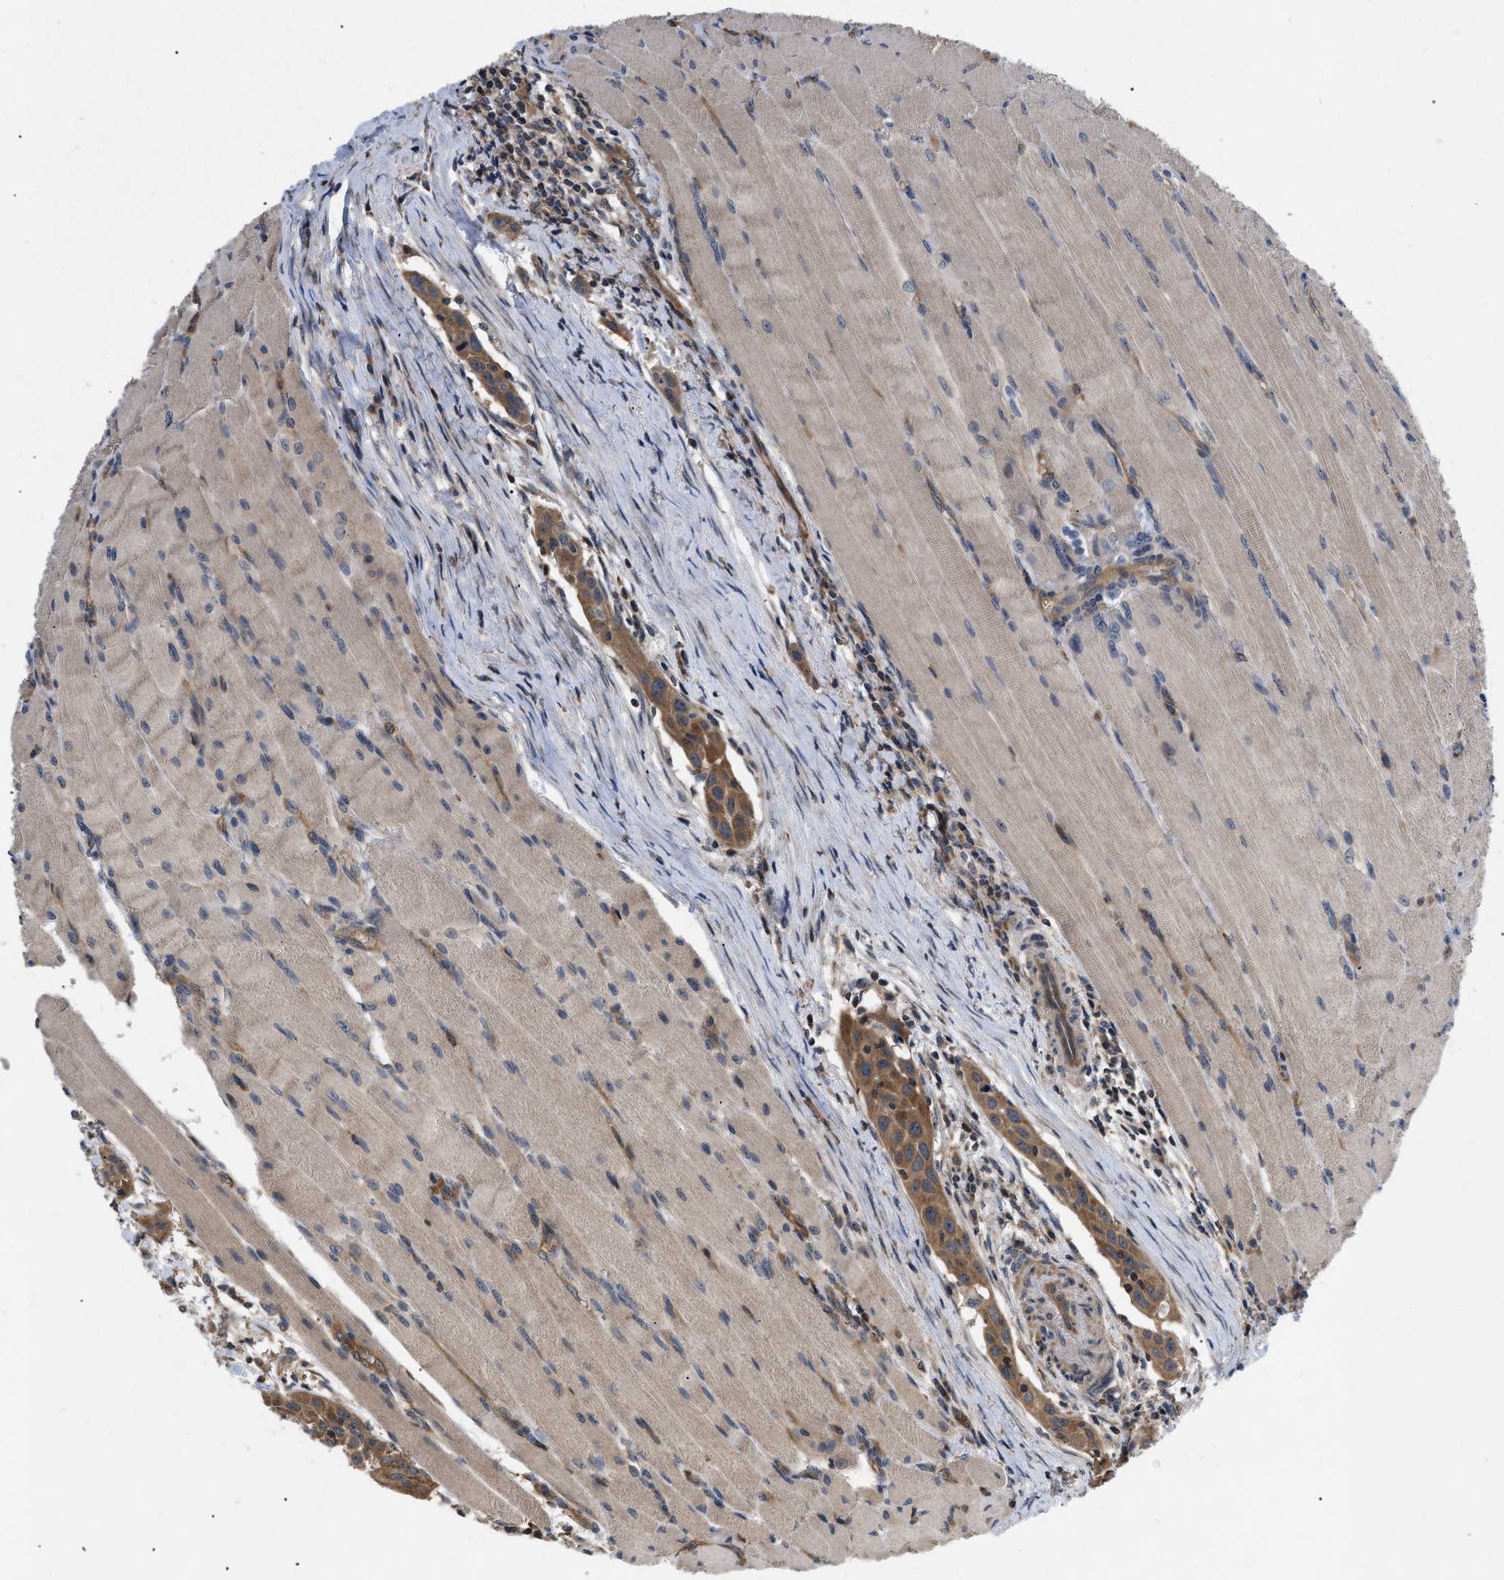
{"staining": {"intensity": "moderate", "quantity": ">75%", "location": "cytoplasmic/membranous"}, "tissue": "head and neck cancer", "cell_type": "Tumor cells", "image_type": "cancer", "snomed": [{"axis": "morphology", "description": "Squamous cell carcinoma, NOS"}, {"axis": "topography", "description": "Oral tissue"}, {"axis": "topography", "description": "Head-Neck"}], "caption": "Brown immunohistochemical staining in human head and neck cancer (squamous cell carcinoma) exhibits moderate cytoplasmic/membranous expression in approximately >75% of tumor cells.", "gene": "HMGCR", "patient": {"sex": "female", "age": 50}}